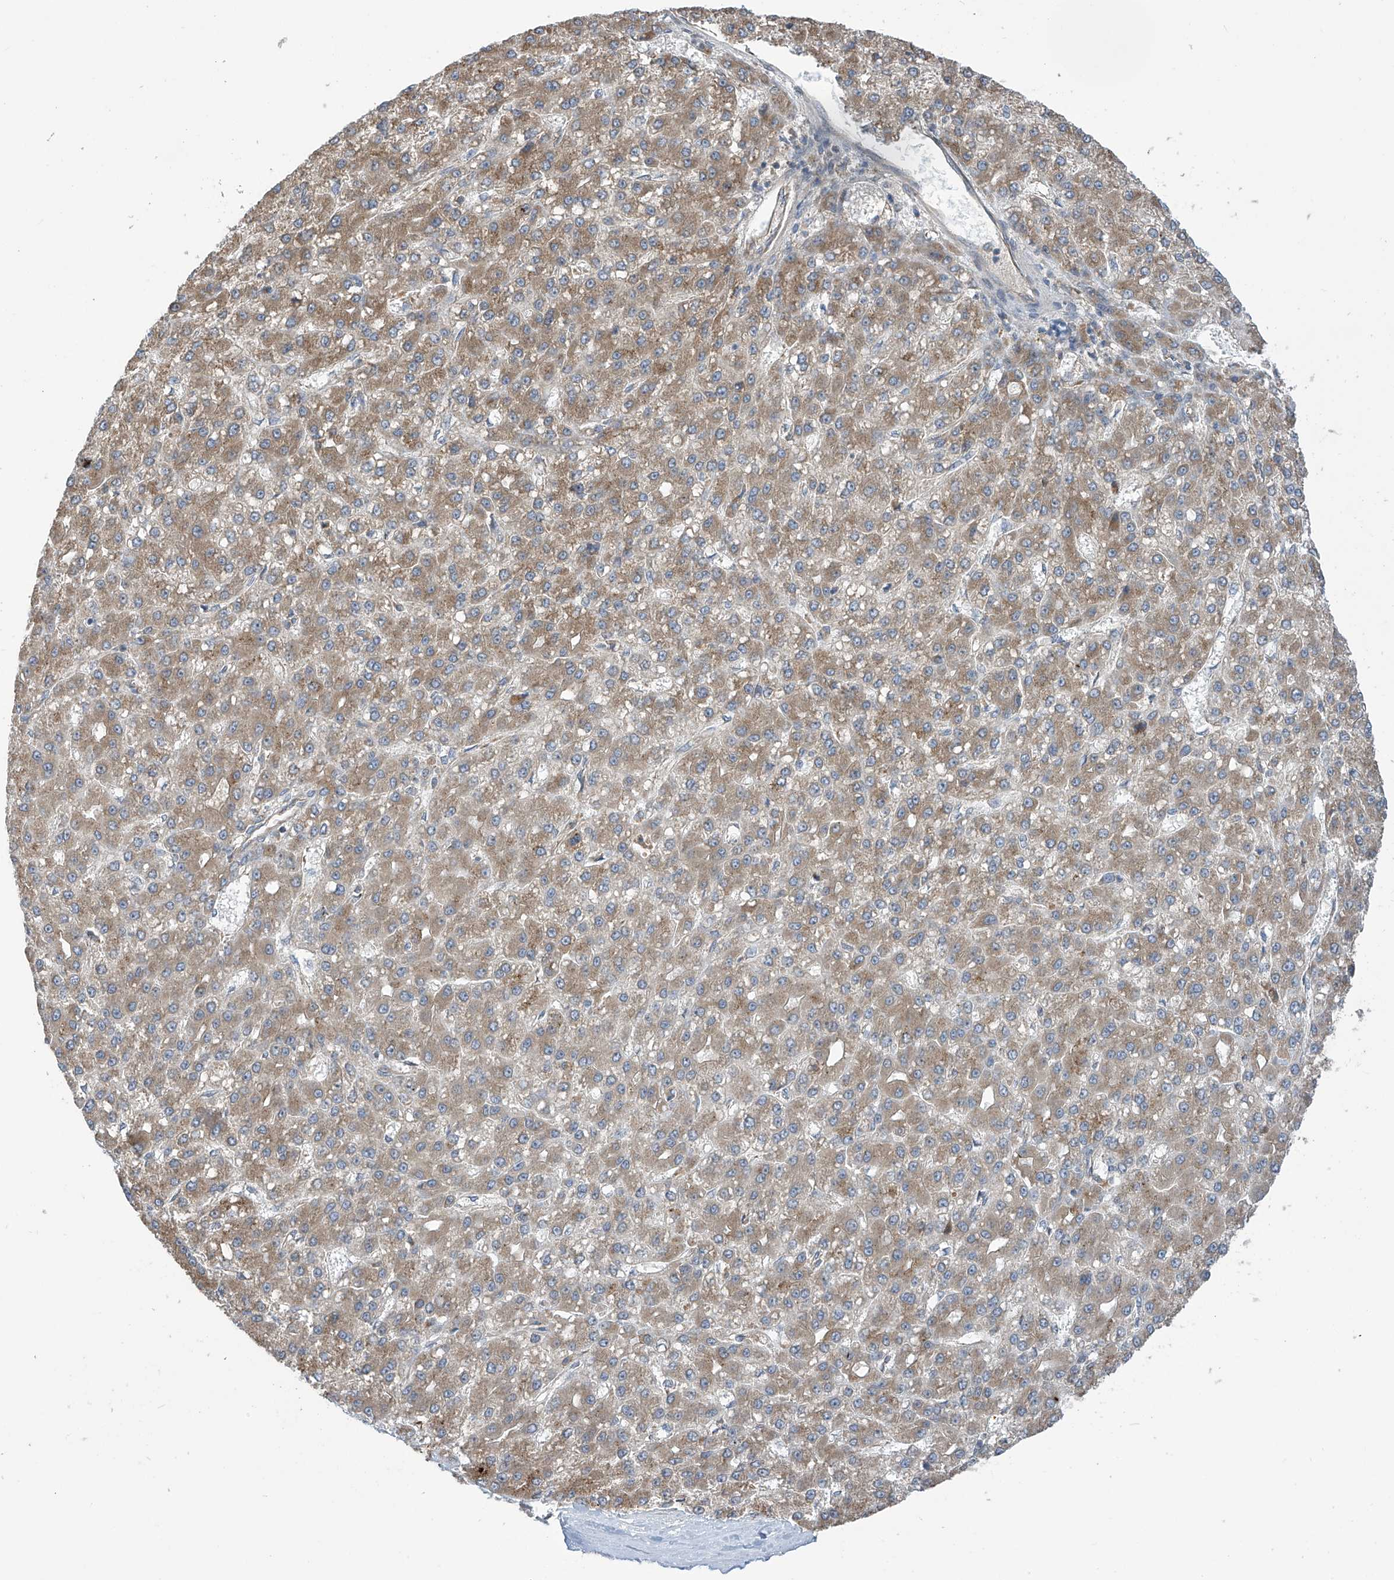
{"staining": {"intensity": "moderate", "quantity": ">75%", "location": "cytoplasmic/membranous"}, "tissue": "liver cancer", "cell_type": "Tumor cells", "image_type": "cancer", "snomed": [{"axis": "morphology", "description": "Carcinoma, Hepatocellular, NOS"}, {"axis": "topography", "description": "Liver"}], "caption": "Moderate cytoplasmic/membranous protein staining is present in approximately >75% of tumor cells in liver hepatocellular carcinoma.", "gene": "PNPT1", "patient": {"sex": "male", "age": 67}}